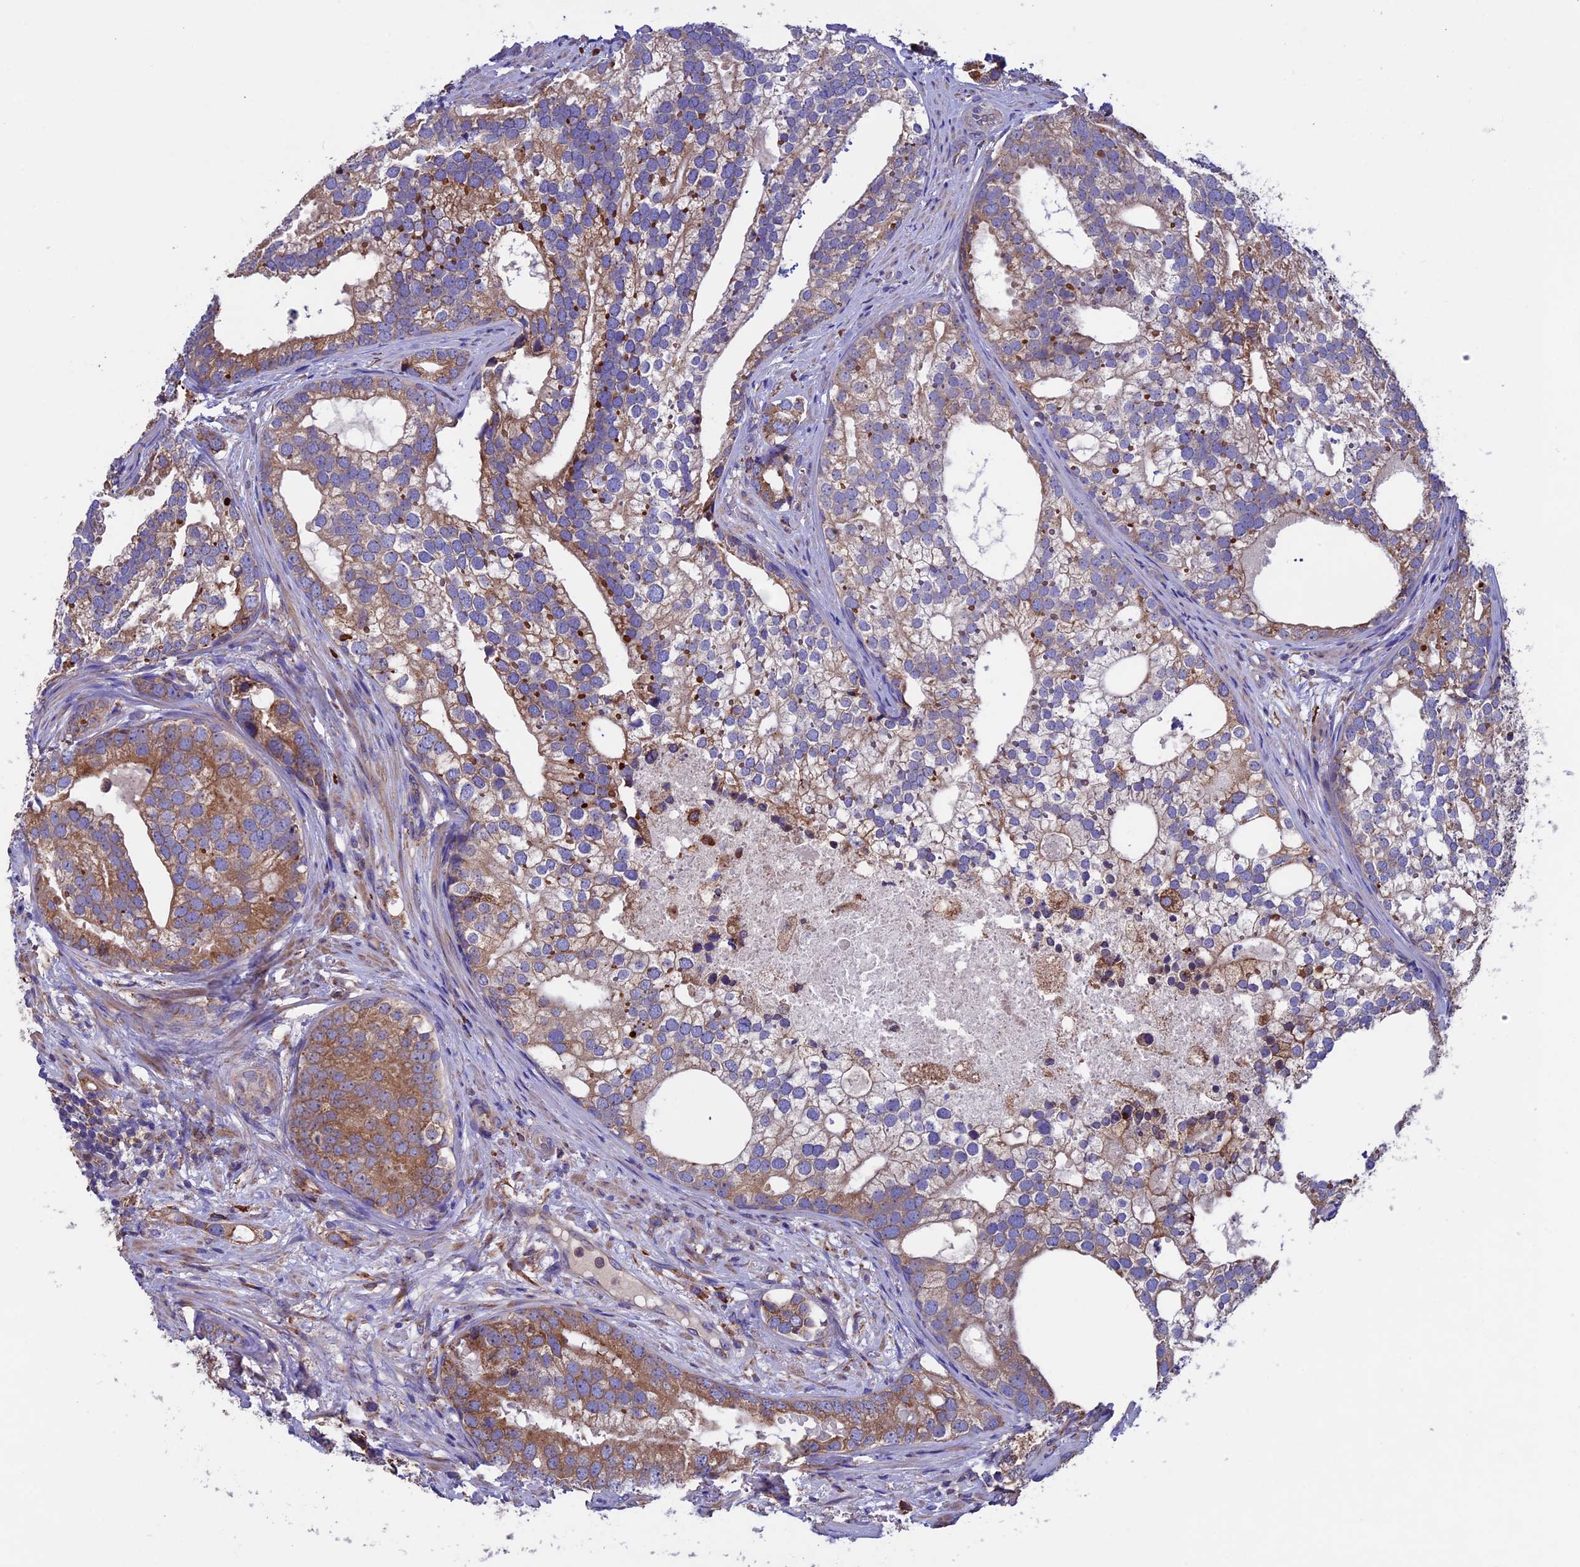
{"staining": {"intensity": "moderate", "quantity": ">75%", "location": "cytoplasmic/membranous"}, "tissue": "prostate cancer", "cell_type": "Tumor cells", "image_type": "cancer", "snomed": [{"axis": "morphology", "description": "Adenocarcinoma, High grade"}, {"axis": "topography", "description": "Prostate"}], "caption": "IHC micrograph of neoplastic tissue: human prostate cancer stained using immunohistochemistry (IHC) displays medium levels of moderate protein expression localized specifically in the cytoplasmic/membranous of tumor cells, appearing as a cytoplasmic/membranous brown color.", "gene": "BTBD3", "patient": {"sex": "male", "age": 75}}